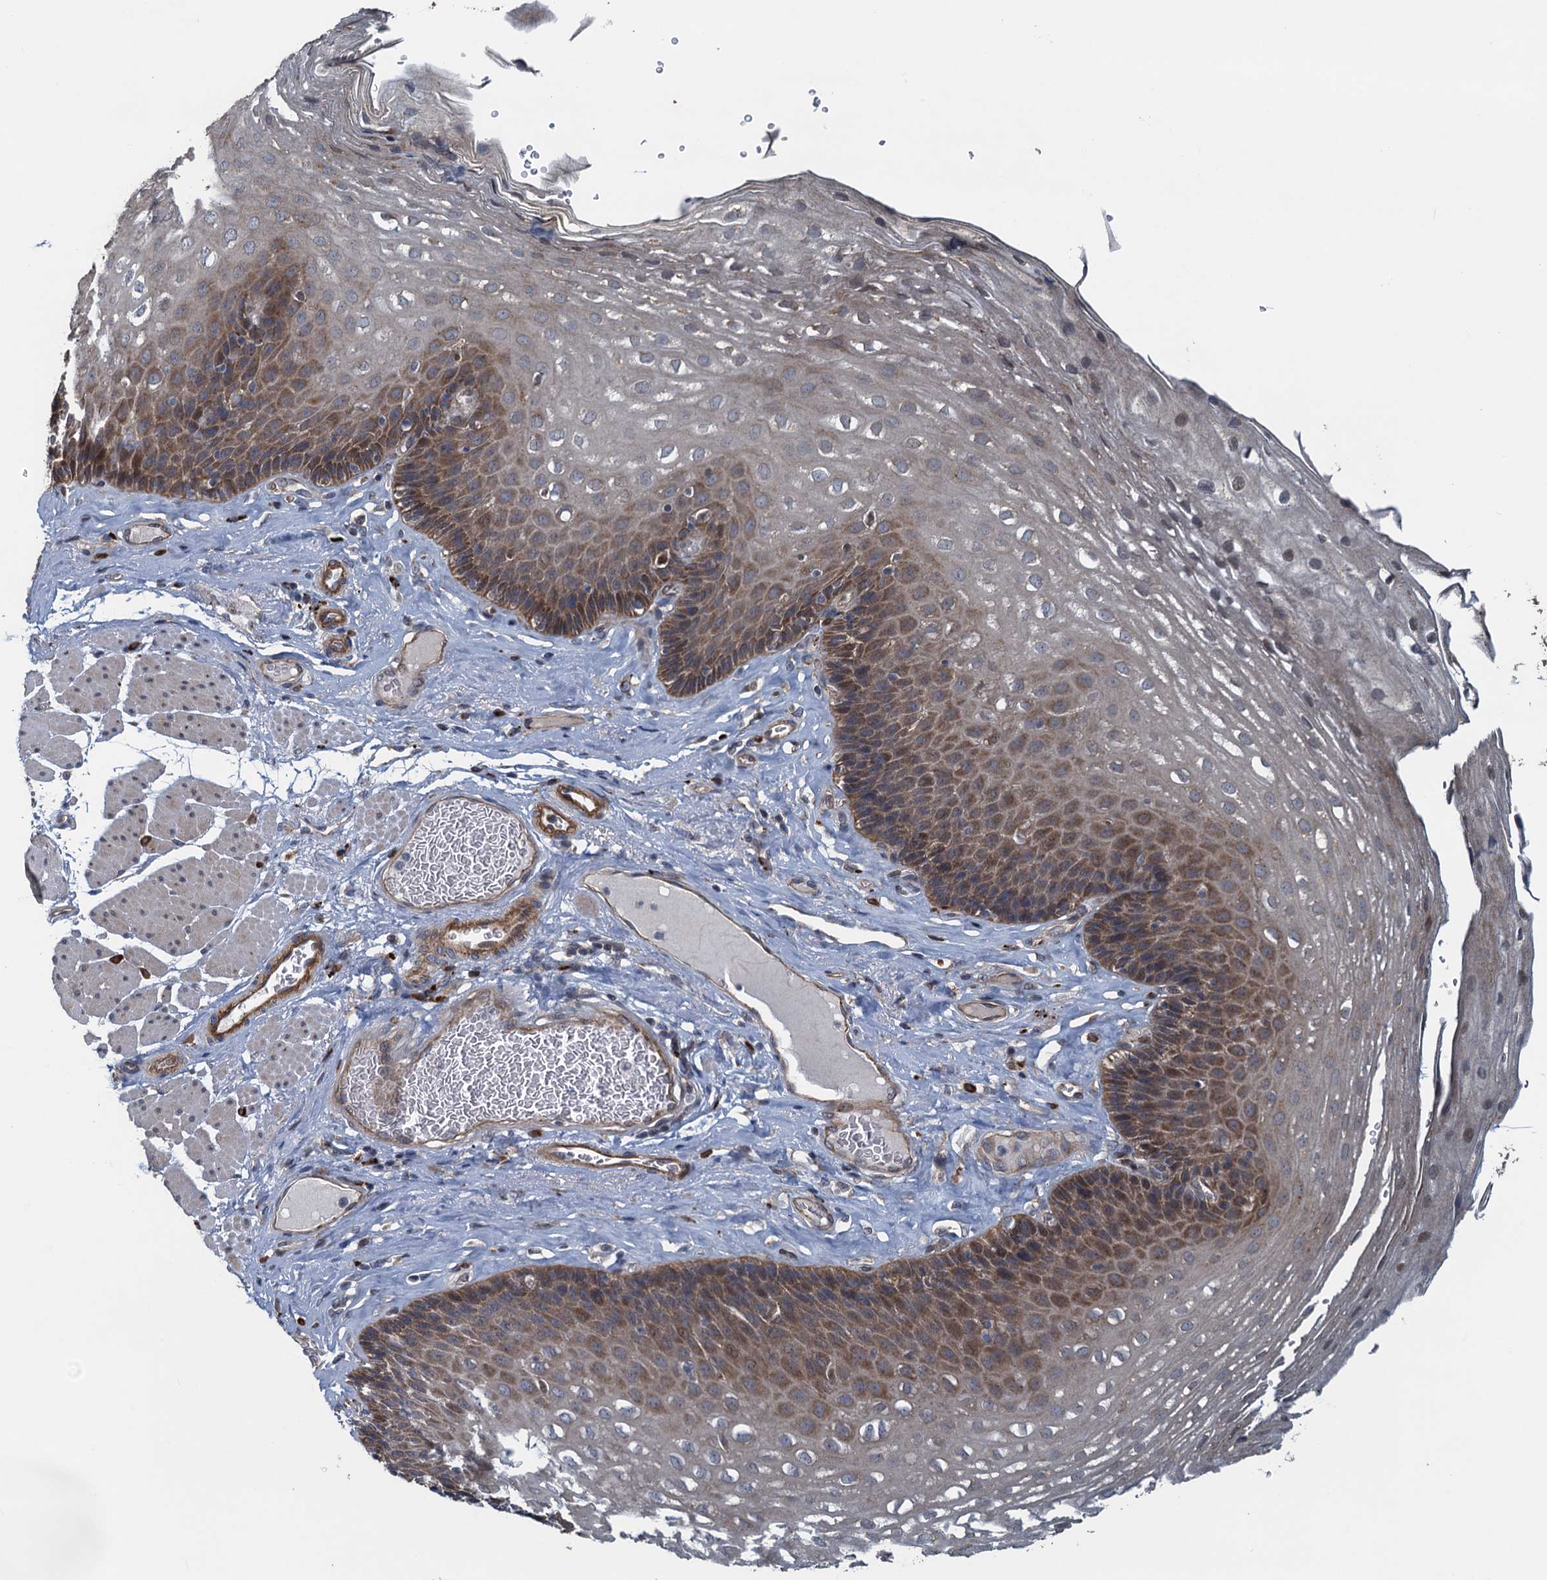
{"staining": {"intensity": "weak", "quantity": "25%-75%", "location": "cytoplasmic/membranous,nuclear"}, "tissue": "esophagus", "cell_type": "Squamous epithelial cells", "image_type": "normal", "snomed": [{"axis": "morphology", "description": "Normal tissue, NOS"}, {"axis": "topography", "description": "Esophagus"}], "caption": "A brown stain shows weak cytoplasmic/membranous,nuclear expression of a protein in squamous epithelial cells of unremarkable human esophagus. The staining is performed using DAB brown chromogen to label protein expression. The nuclei are counter-stained blue using hematoxylin.", "gene": "AGRN", "patient": {"sex": "female", "age": 66}}